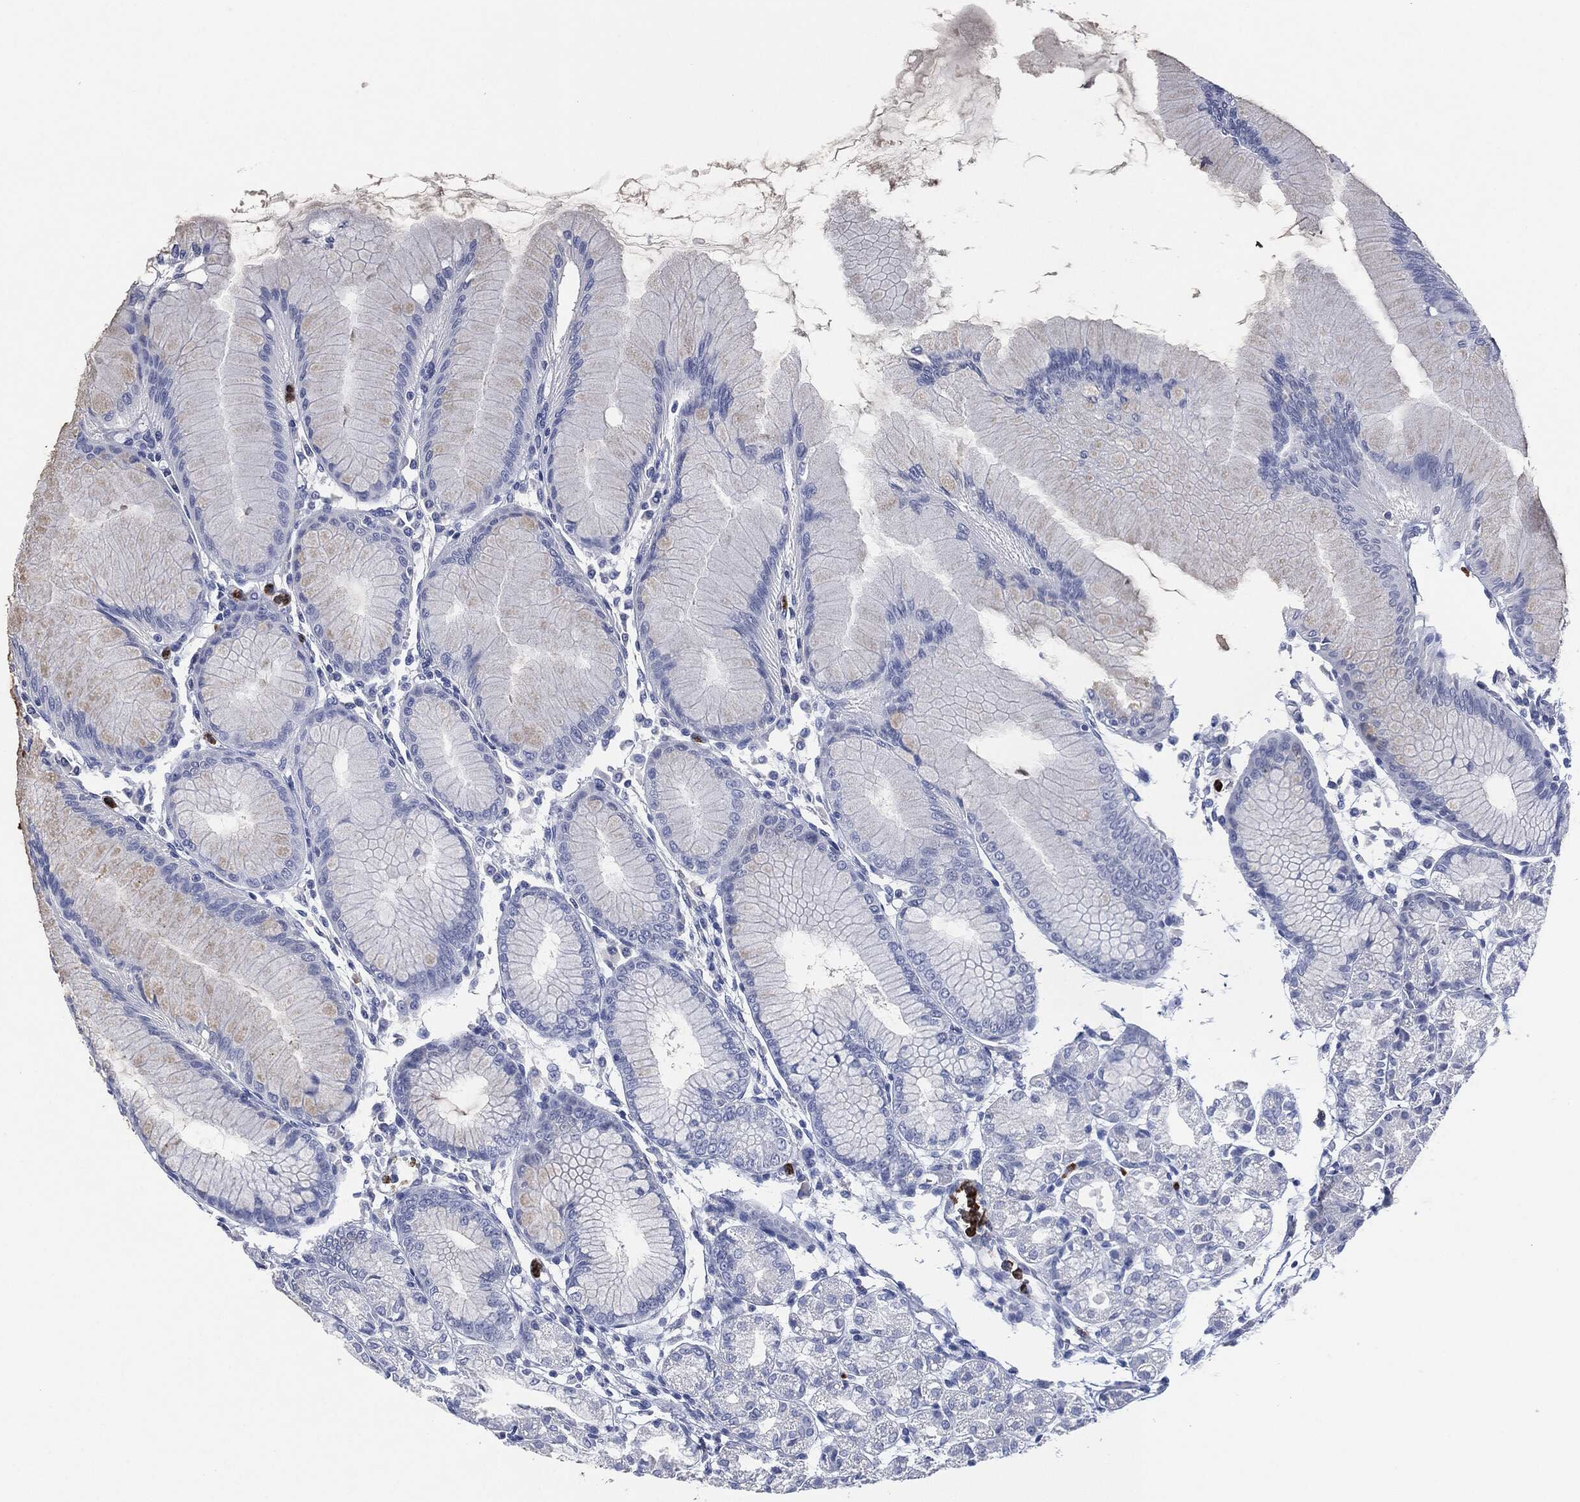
{"staining": {"intensity": "negative", "quantity": "none", "location": "none"}, "tissue": "stomach", "cell_type": "Glandular cells", "image_type": "normal", "snomed": [{"axis": "morphology", "description": "Normal tissue, NOS"}, {"axis": "topography", "description": "Stomach"}], "caption": "The IHC image has no significant staining in glandular cells of stomach. (Brightfield microscopy of DAB (3,3'-diaminobenzidine) immunohistochemistry at high magnification).", "gene": "CEACAM8", "patient": {"sex": "female", "age": 57}}